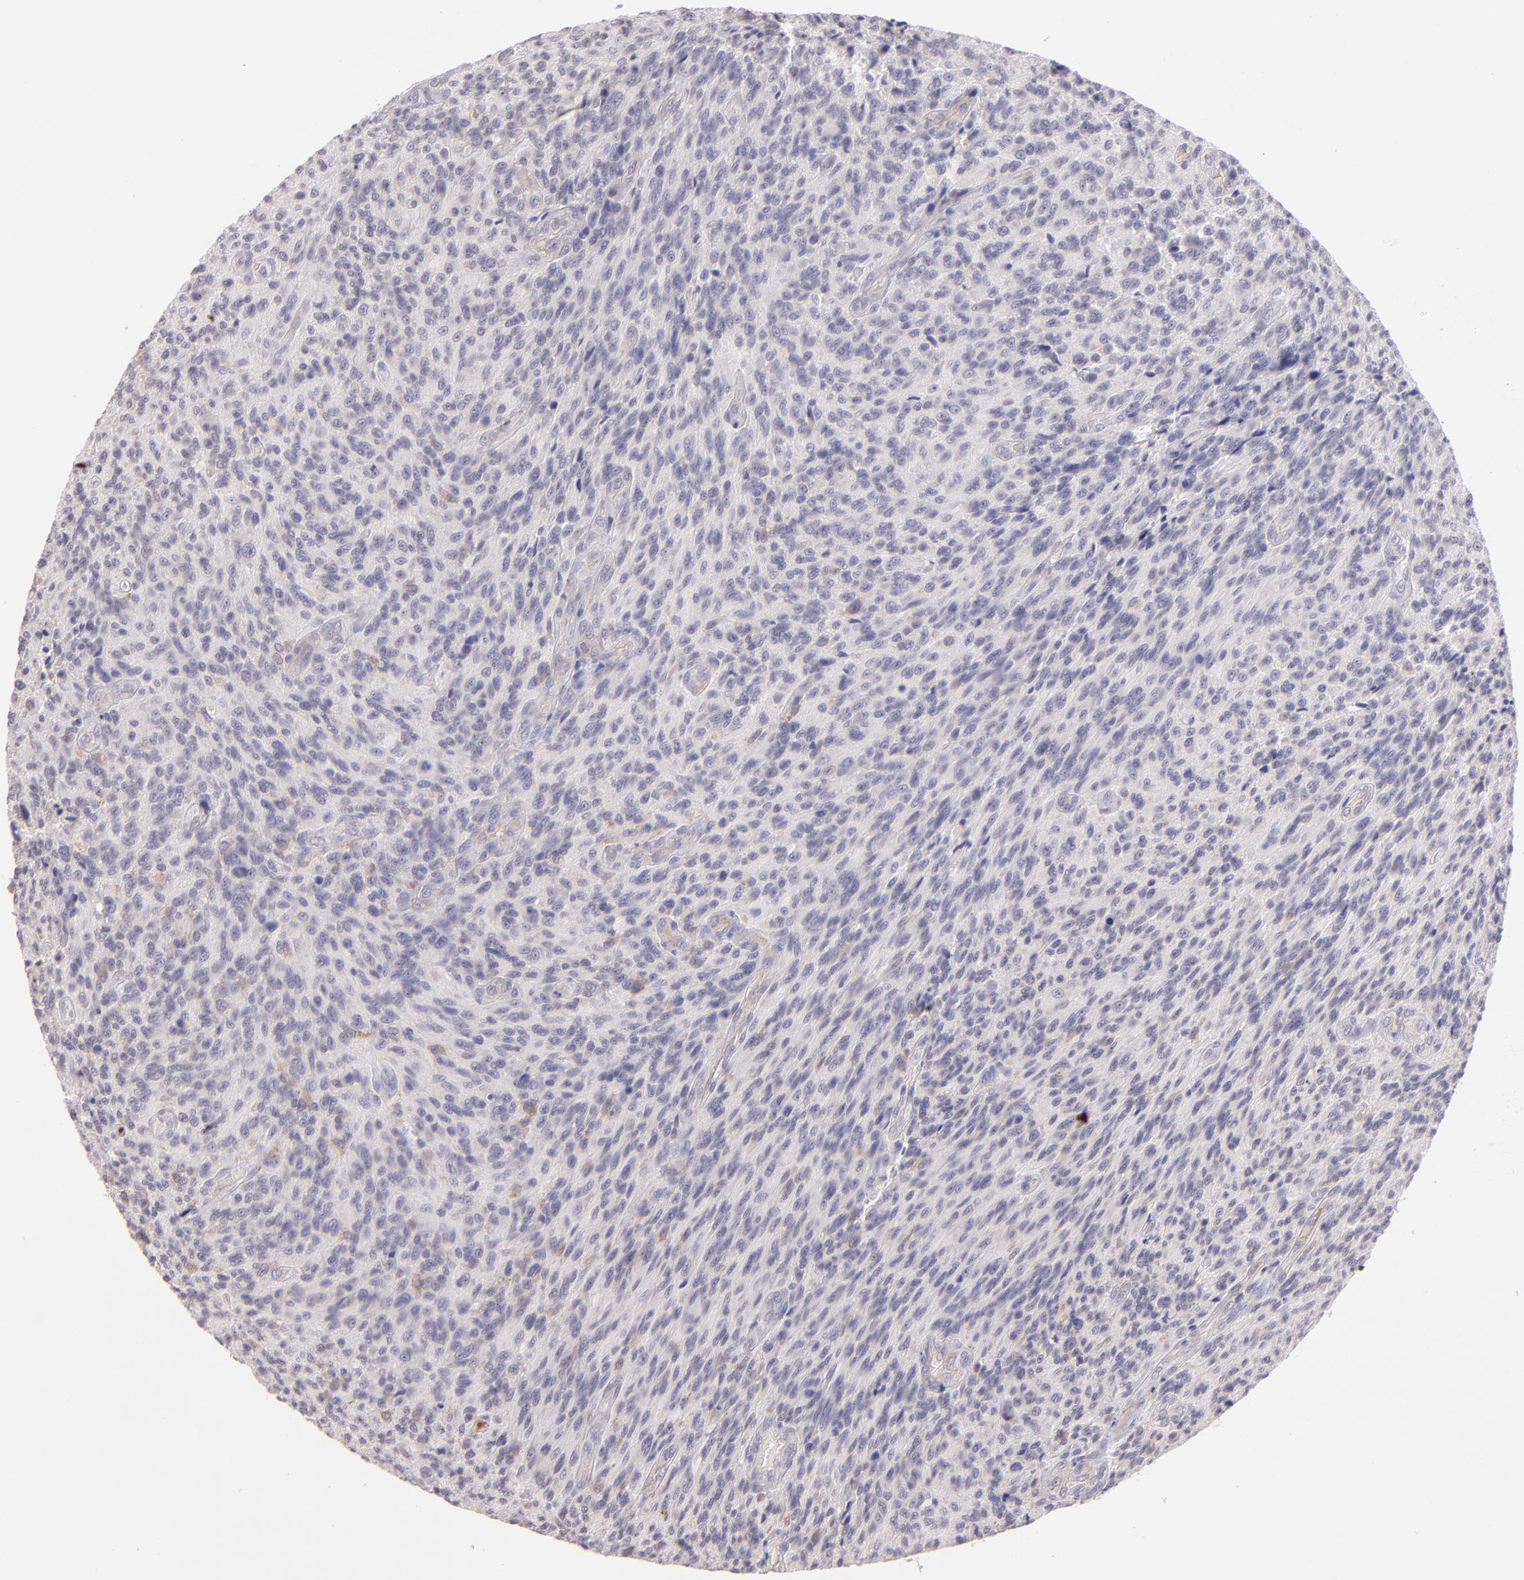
{"staining": {"intensity": "negative", "quantity": "none", "location": "none"}, "tissue": "glioma", "cell_type": "Tumor cells", "image_type": "cancer", "snomed": [{"axis": "morphology", "description": "Normal tissue, NOS"}, {"axis": "morphology", "description": "Glioma, malignant, High grade"}, {"axis": "topography", "description": "Cerebral cortex"}], "caption": "DAB immunohistochemical staining of human high-grade glioma (malignant) exhibits no significant staining in tumor cells.", "gene": "THBD", "patient": {"sex": "male", "age": 56}}